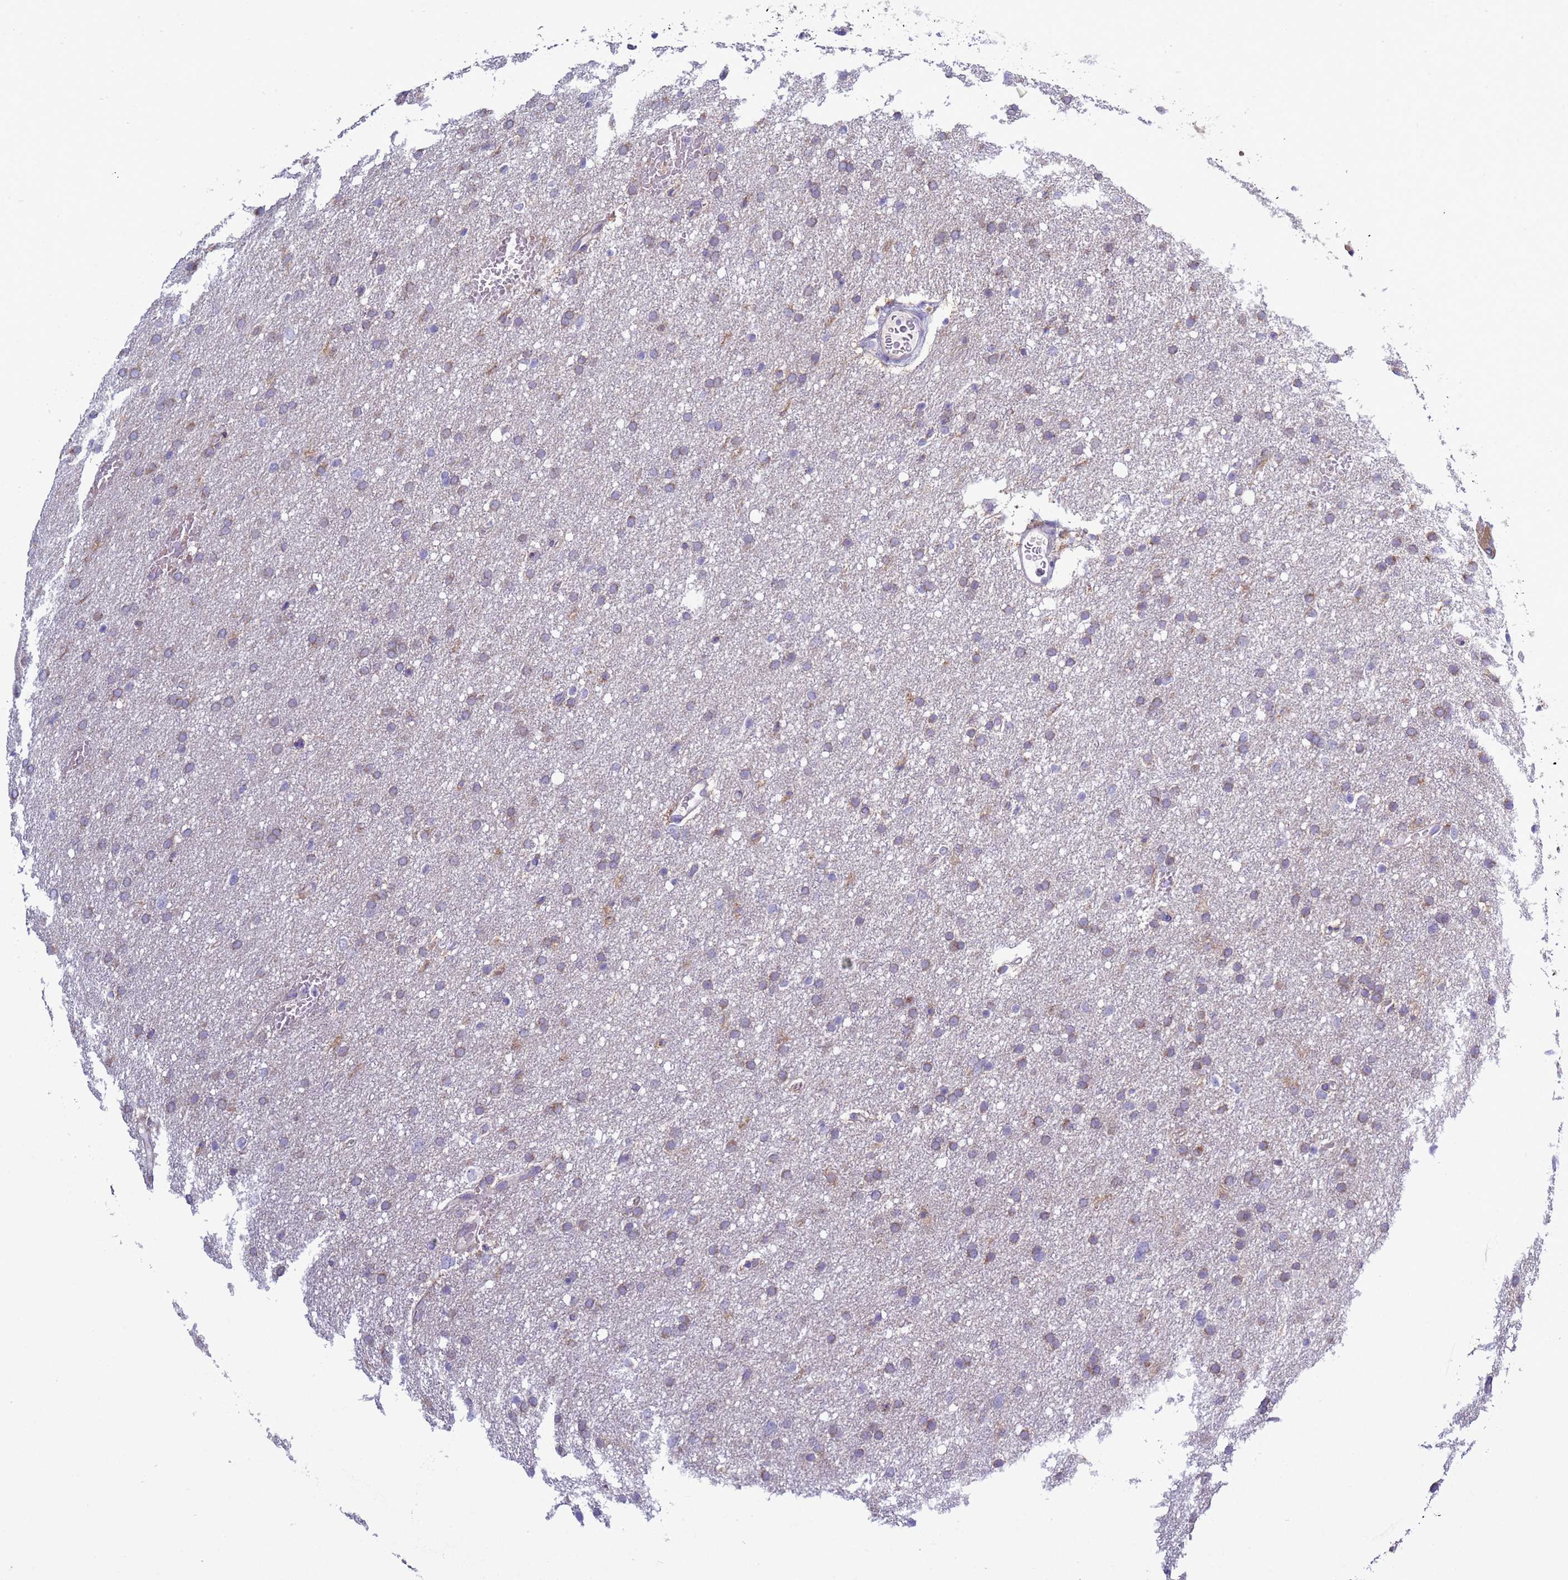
{"staining": {"intensity": "weak", "quantity": "25%-75%", "location": "cytoplasmic/membranous"}, "tissue": "glioma", "cell_type": "Tumor cells", "image_type": "cancer", "snomed": [{"axis": "morphology", "description": "Glioma, malignant, High grade"}, {"axis": "topography", "description": "Cerebral cortex"}], "caption": "Malignant glioma (high-grade) stained for a protein (brown) shows weak cytoplasmic/membranous positive positivity in about 25%-75% of tumor cells.", "gene": "ABHD17B", "patient": {"sex": "female", "age": 36}}